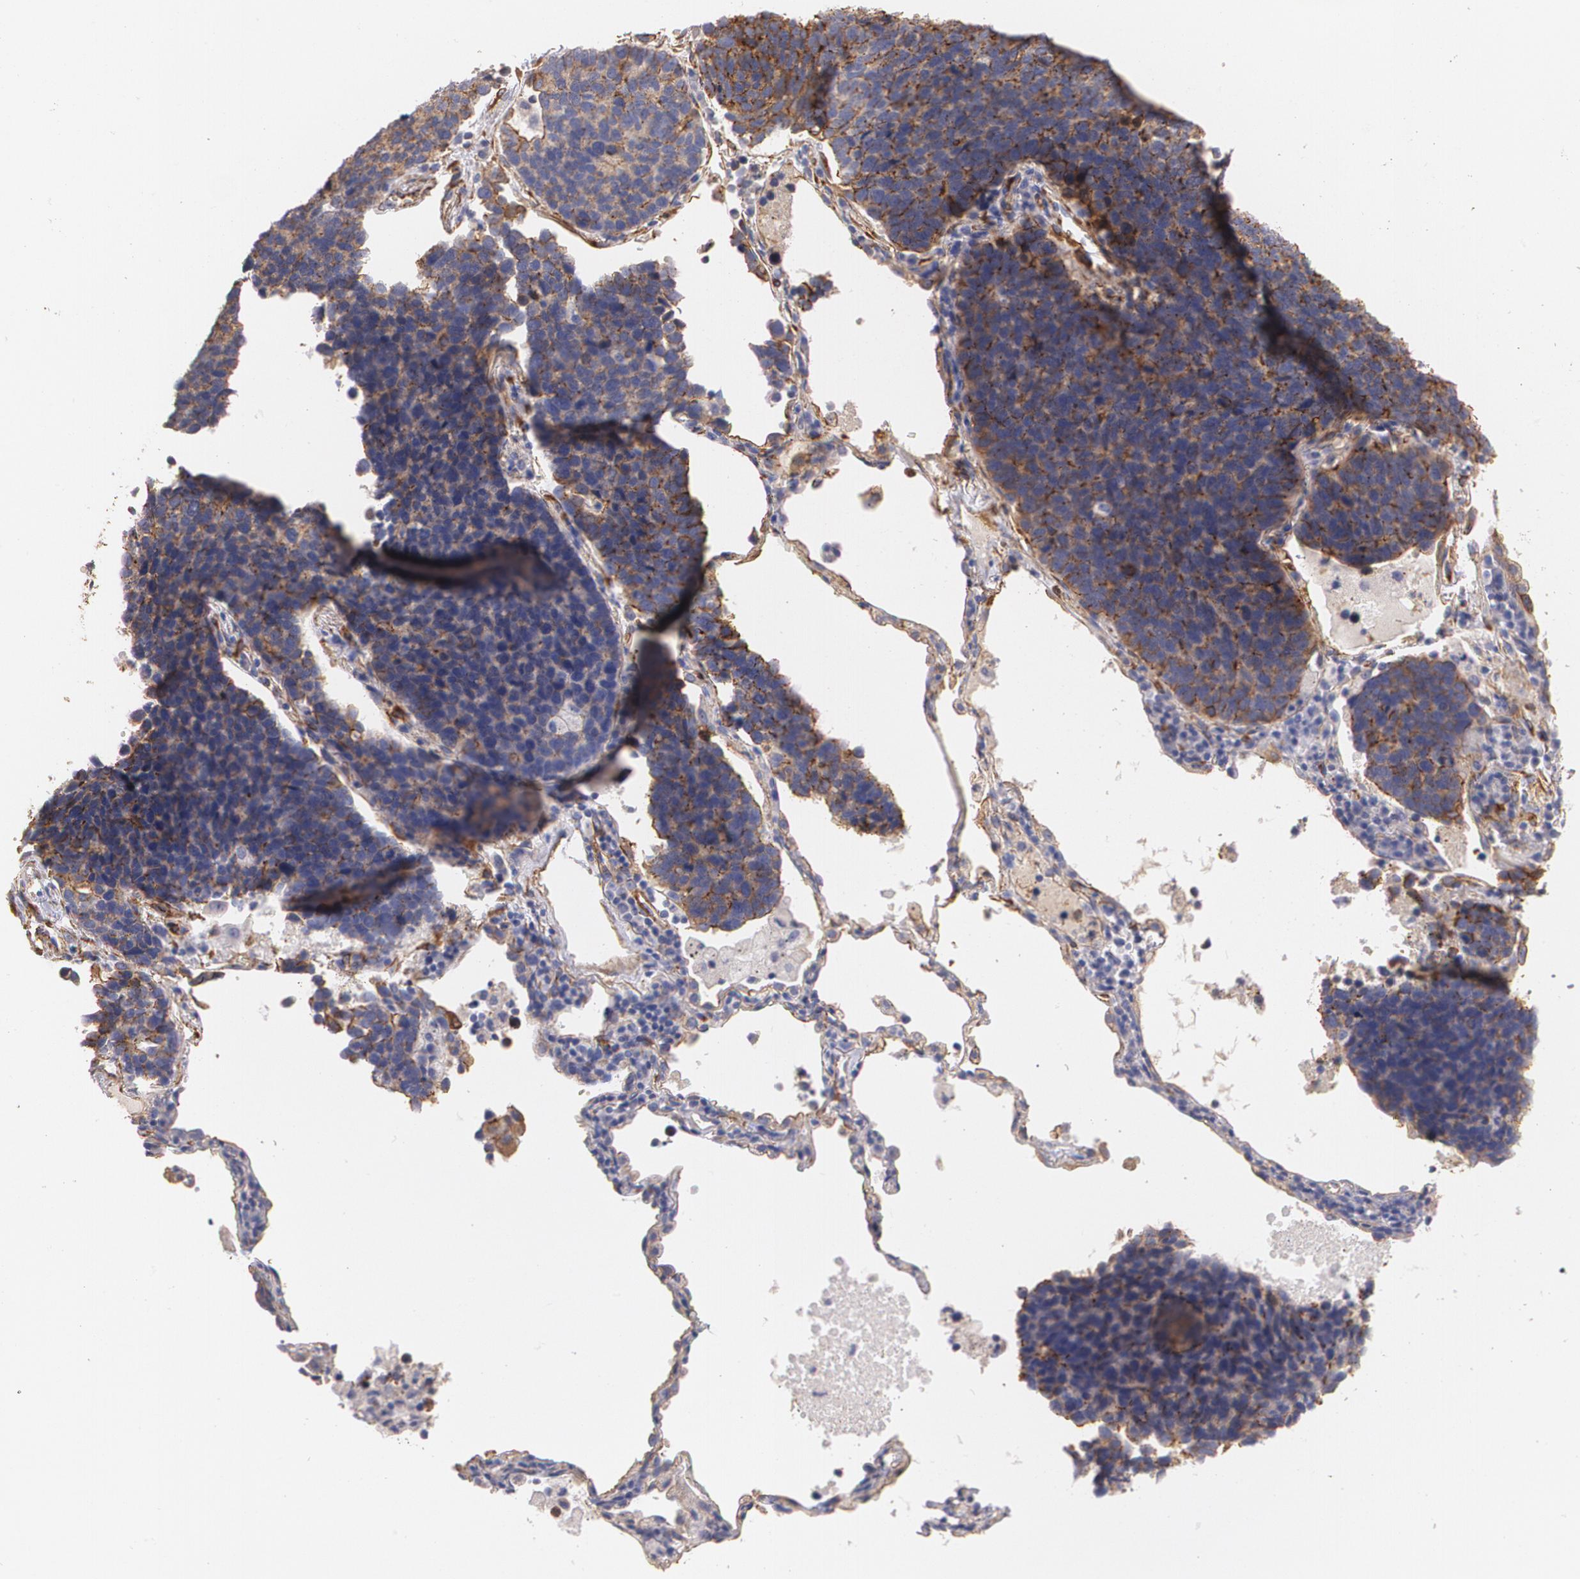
{"staining": {"intensity": "moderate", "quantity": "25%-75%", "location": "cytoplasmic/membranous"}, "tissue": "lung cancer", "cell_type": "Tumor cells", "image_type": "cancer", "snomed": [{"axis": "morphology", "description": "Neoplasm, malignant, NOS"}, {"axis": "topography", "description": "Lung"}], "caption": "Protein expression analysis of lung cancer (neoplasm (malignant)) reveals moderate cytoplasmic/membranous expression in approximately 25%-75% of tumor cells.", "gene": "TJP1", "patient": {"sex": "female", "age": 75}}